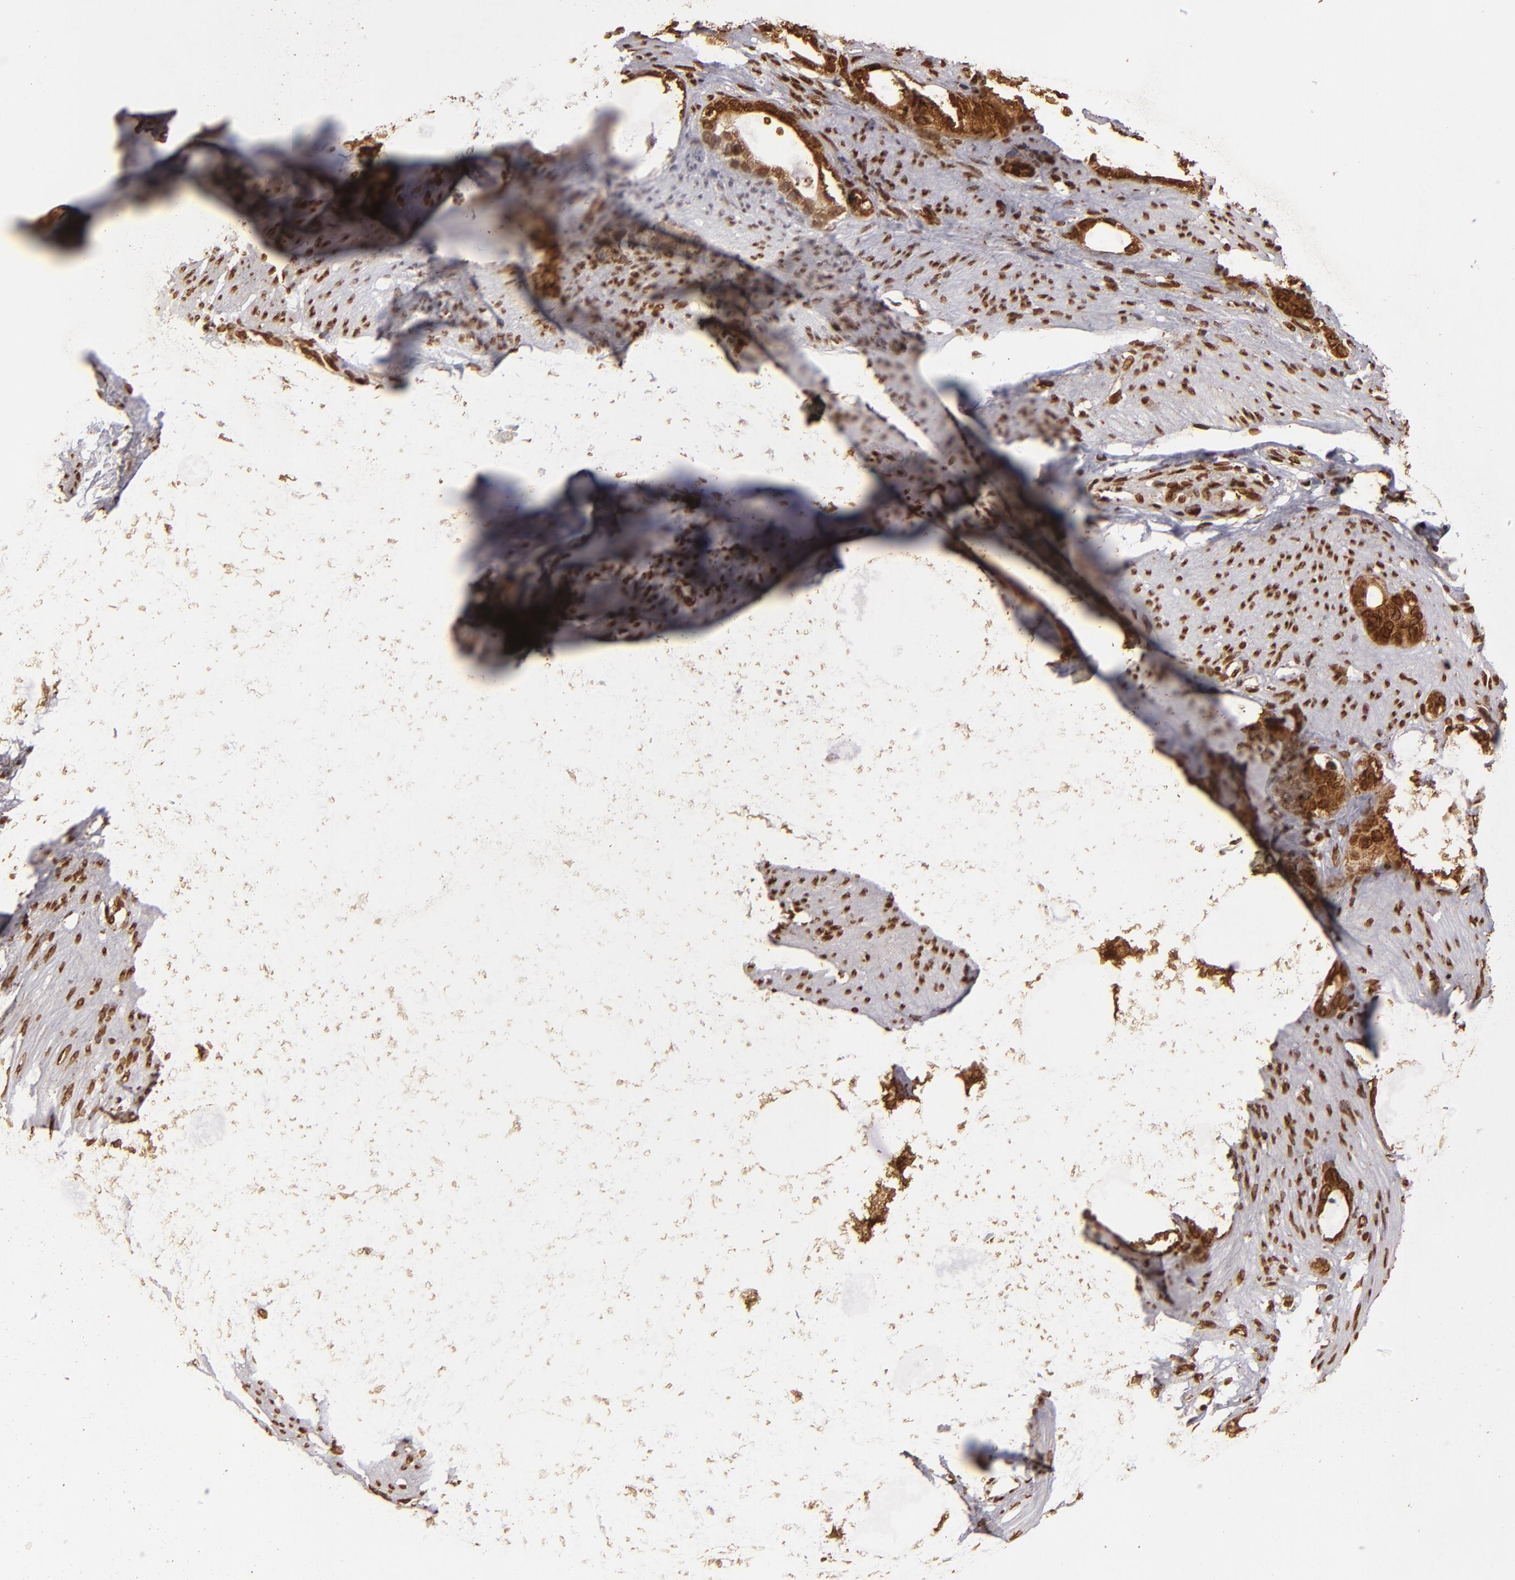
{"staining": {"intensity": "strong", "quantity": ">75%", "location": "cytoplasmic/membranous,nuclear"}, "tissue": "stomach cancer", "cell_type": "Tumor cells", "image_type": "cancer", "snomed": [{"axis": "morphology", "description": "Adenocarcinoma, NOS"}, {"axis": "topography", "description": "Stomach"}], "caption": "Protein positivity by IHC shows strong cytoplasmic/membranous and nuclear positivity in approximately >75% of tumor cells in stomach cancer (adenocarcinoma).", "gene": "CUL3", "patient": {"sex": "female", "age": 75}}